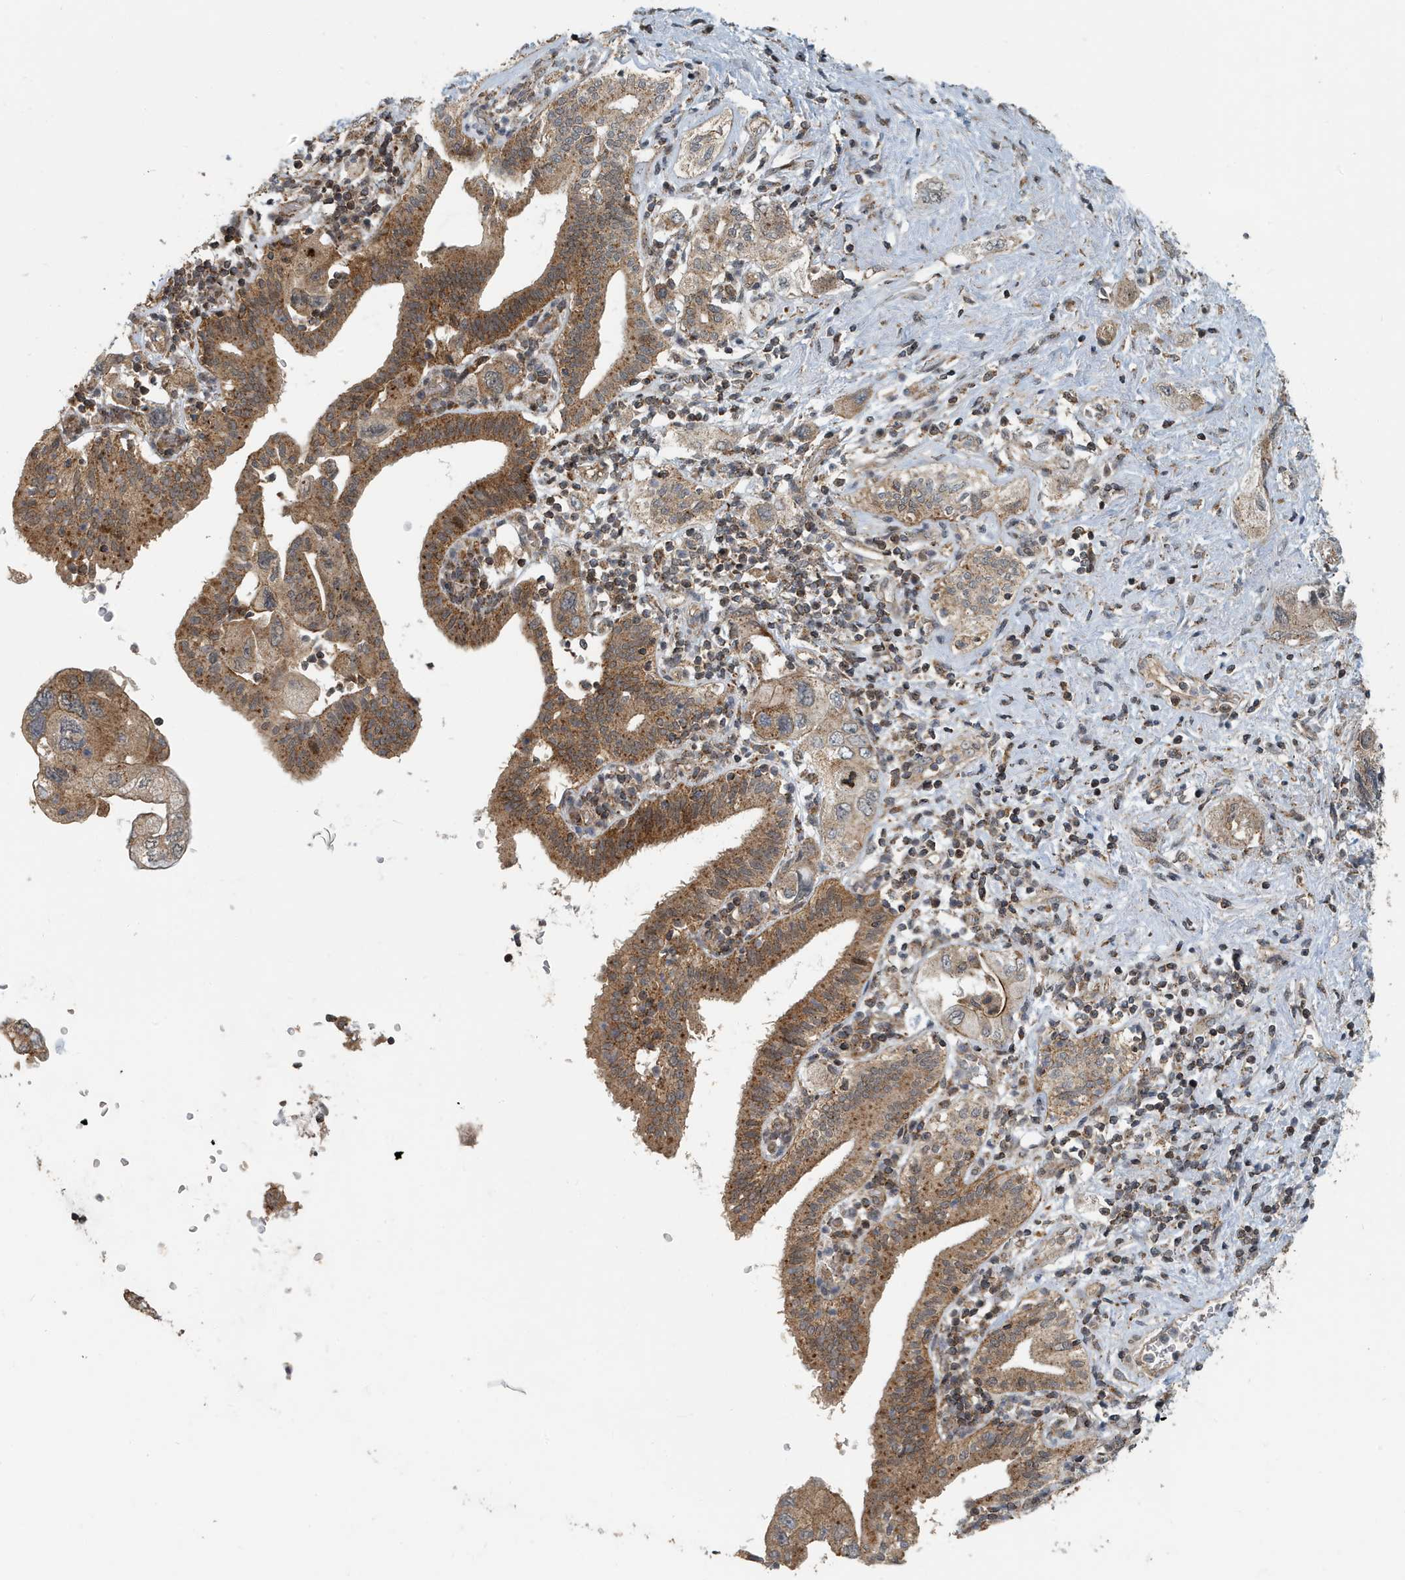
{"staining": {"intensity": "moderate", "quantity": ">75%", "location": "cytoplasmic/membranous"}, "tissue": "pancreatic cancer", "cell_type": "Tumor cells", "image_type": "cancer", "snomed": [{"axis": "morphology", "description": "Adenocarcinoma, NOS"}, {"axis": "topography", "description": "Pancreas"}], "caption": "This is a histology image of IHC staining of adenocarcinoma (pancreatic), which shows moderate positivity in the cytoplasmic/membranous of tumor cells.", "gene": "KIF15", "patient": {"sex": "female", "age": 73}}